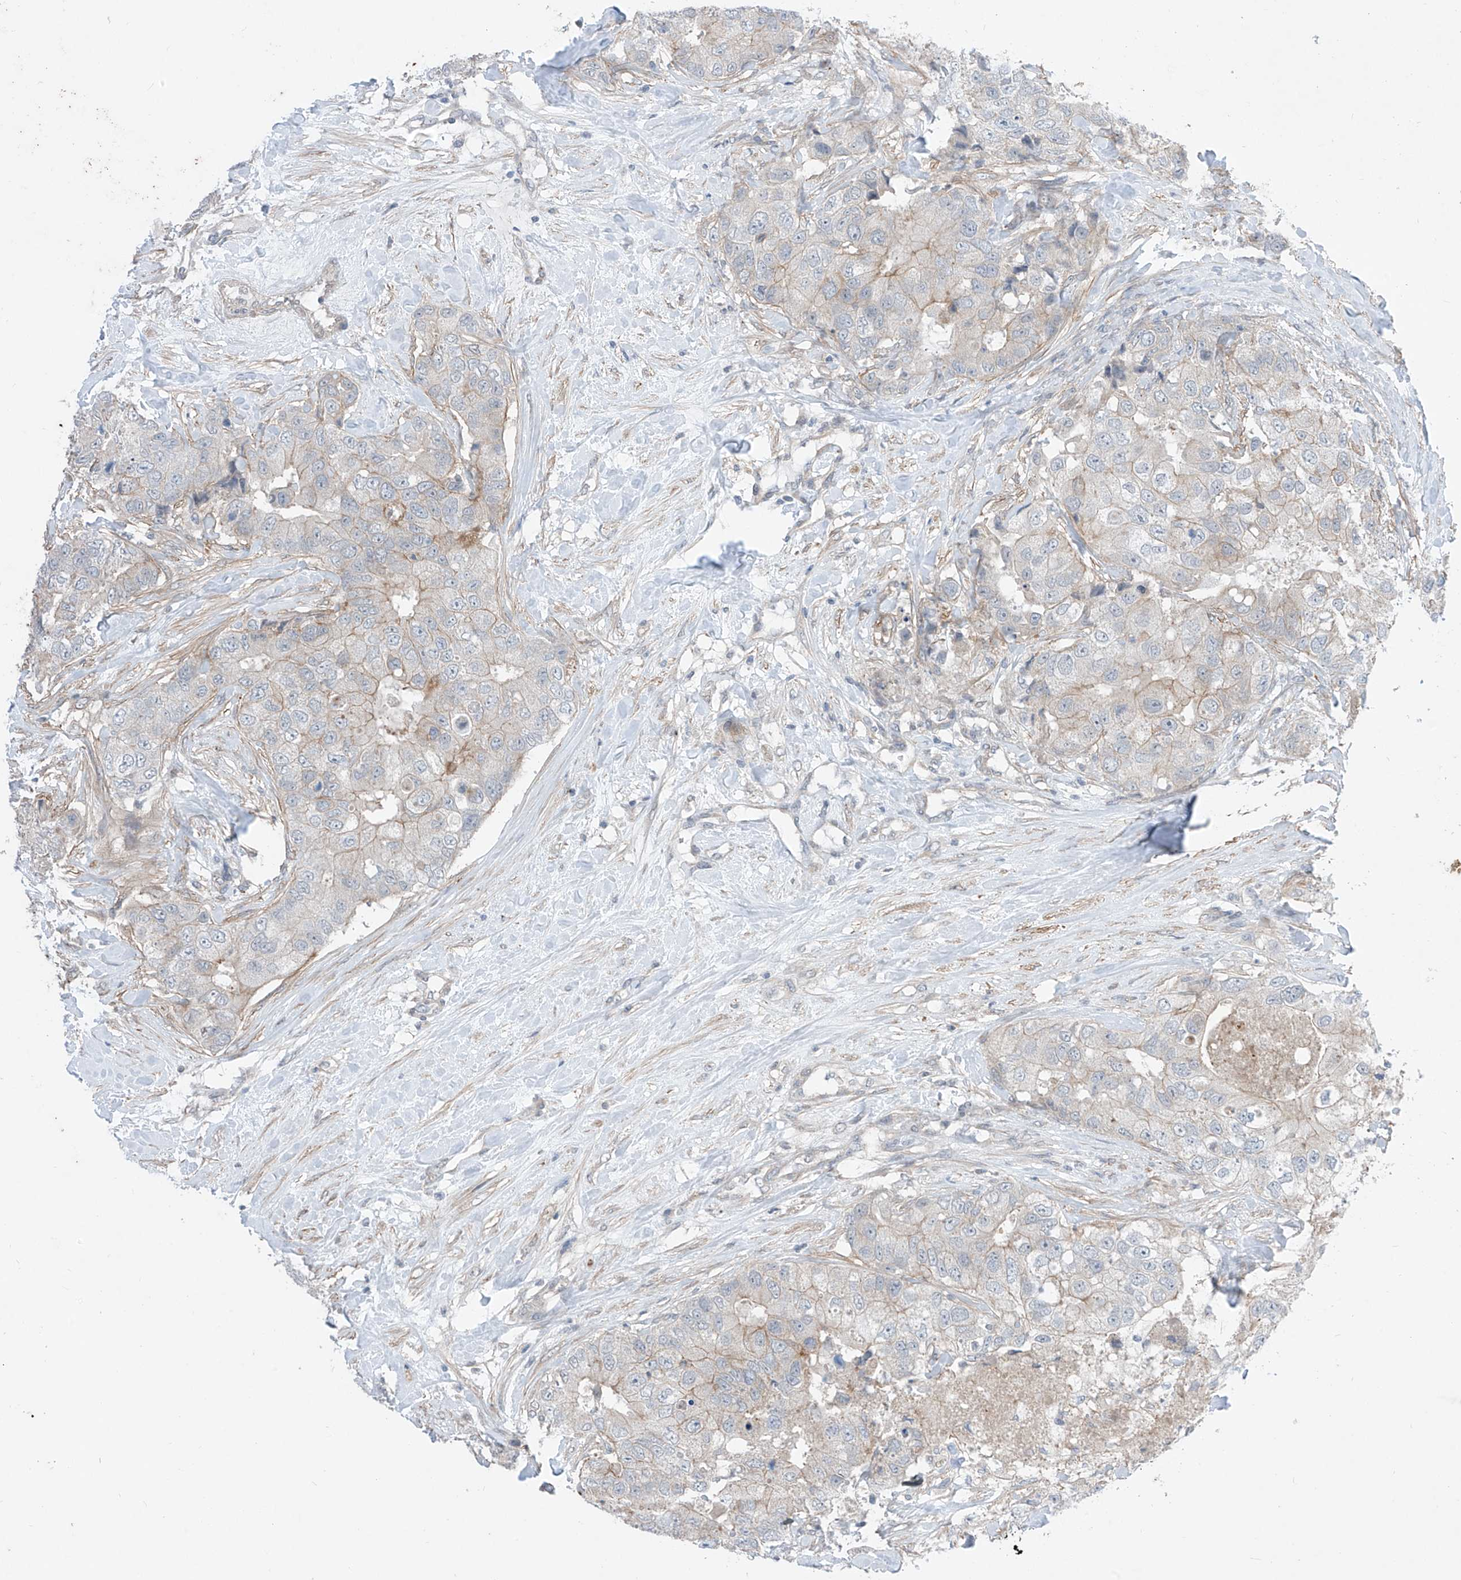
{"staining": {"intensity": "weak", "quantity": "<25%", "location": "cytoplasmic/membranous"}, "tissue": "breast cancer", "cell_type": "Tumor cells", "image_type": "cancer", "snomed": [{"axis": "morphology", "description": "Duct carcinoma"}, {"axis": "topography", "description": "Breast"}], "caption": "Immunohistochemistry (IHC) micrograph of human breast cancer stained for a protein (brown), which reveals no positivity in tumor cells.", "gene": "ABLIM2", "patient": {"sex": "female", "age": 62}}